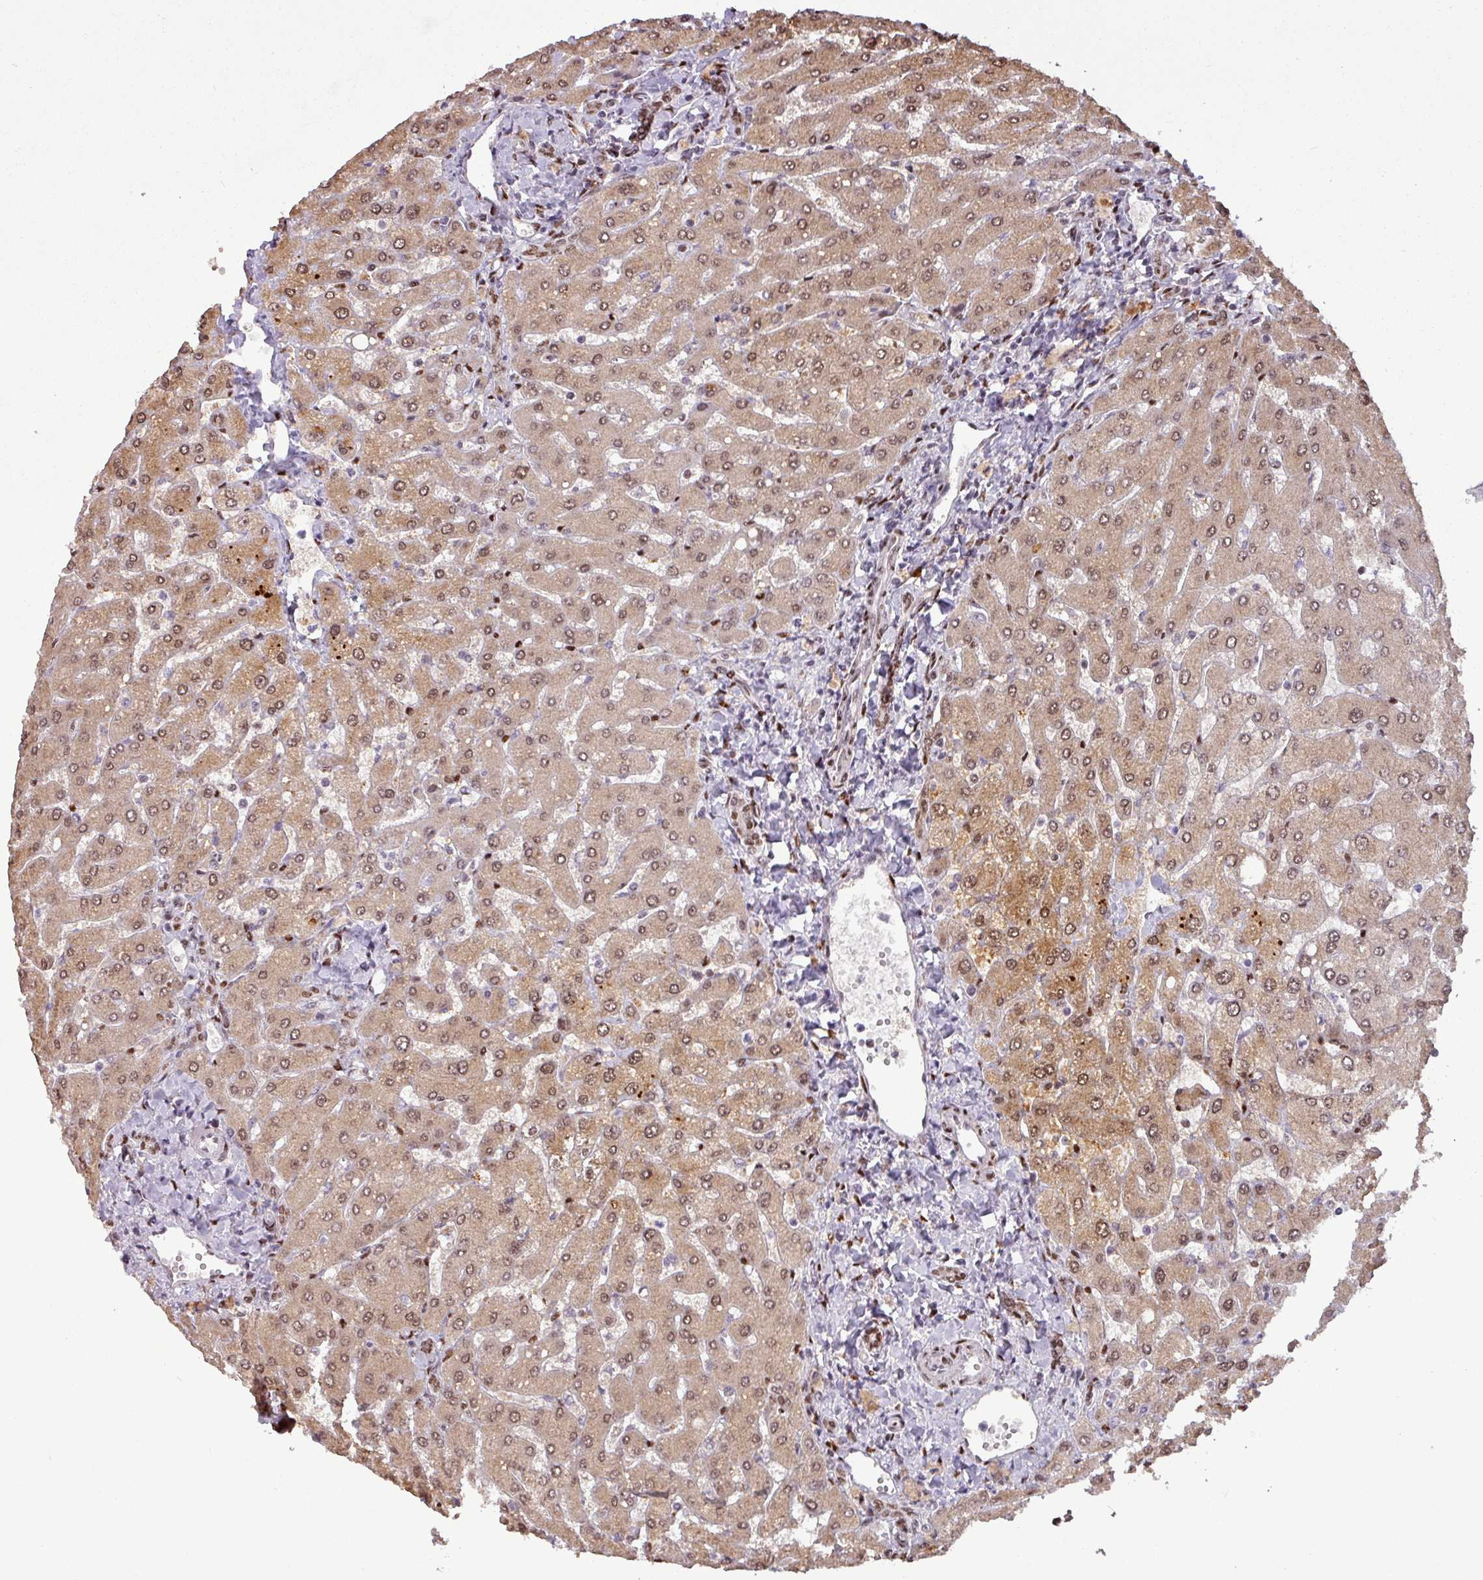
{"staining": {"intensity": "moderate", "quantity": ">75%", "location": "nuclear"}, "tissue": "liver", "cell_type": "Cholangiocytes", "image_type": "normal", "snomed": [{"axis": "morphology", "description": "Normal tissue, NOS"}, {"axis": "topography", "description": "Liver"}], "caption": "Immunohistochemistry image of unremarkable human liver stained for a protein (brown), which displays medium levels of moderate nuclear staining in approximately >75% of cholangiocytes.", "gene": "IRF2BPL", "patient": {"sex": "male", "age": 55}}